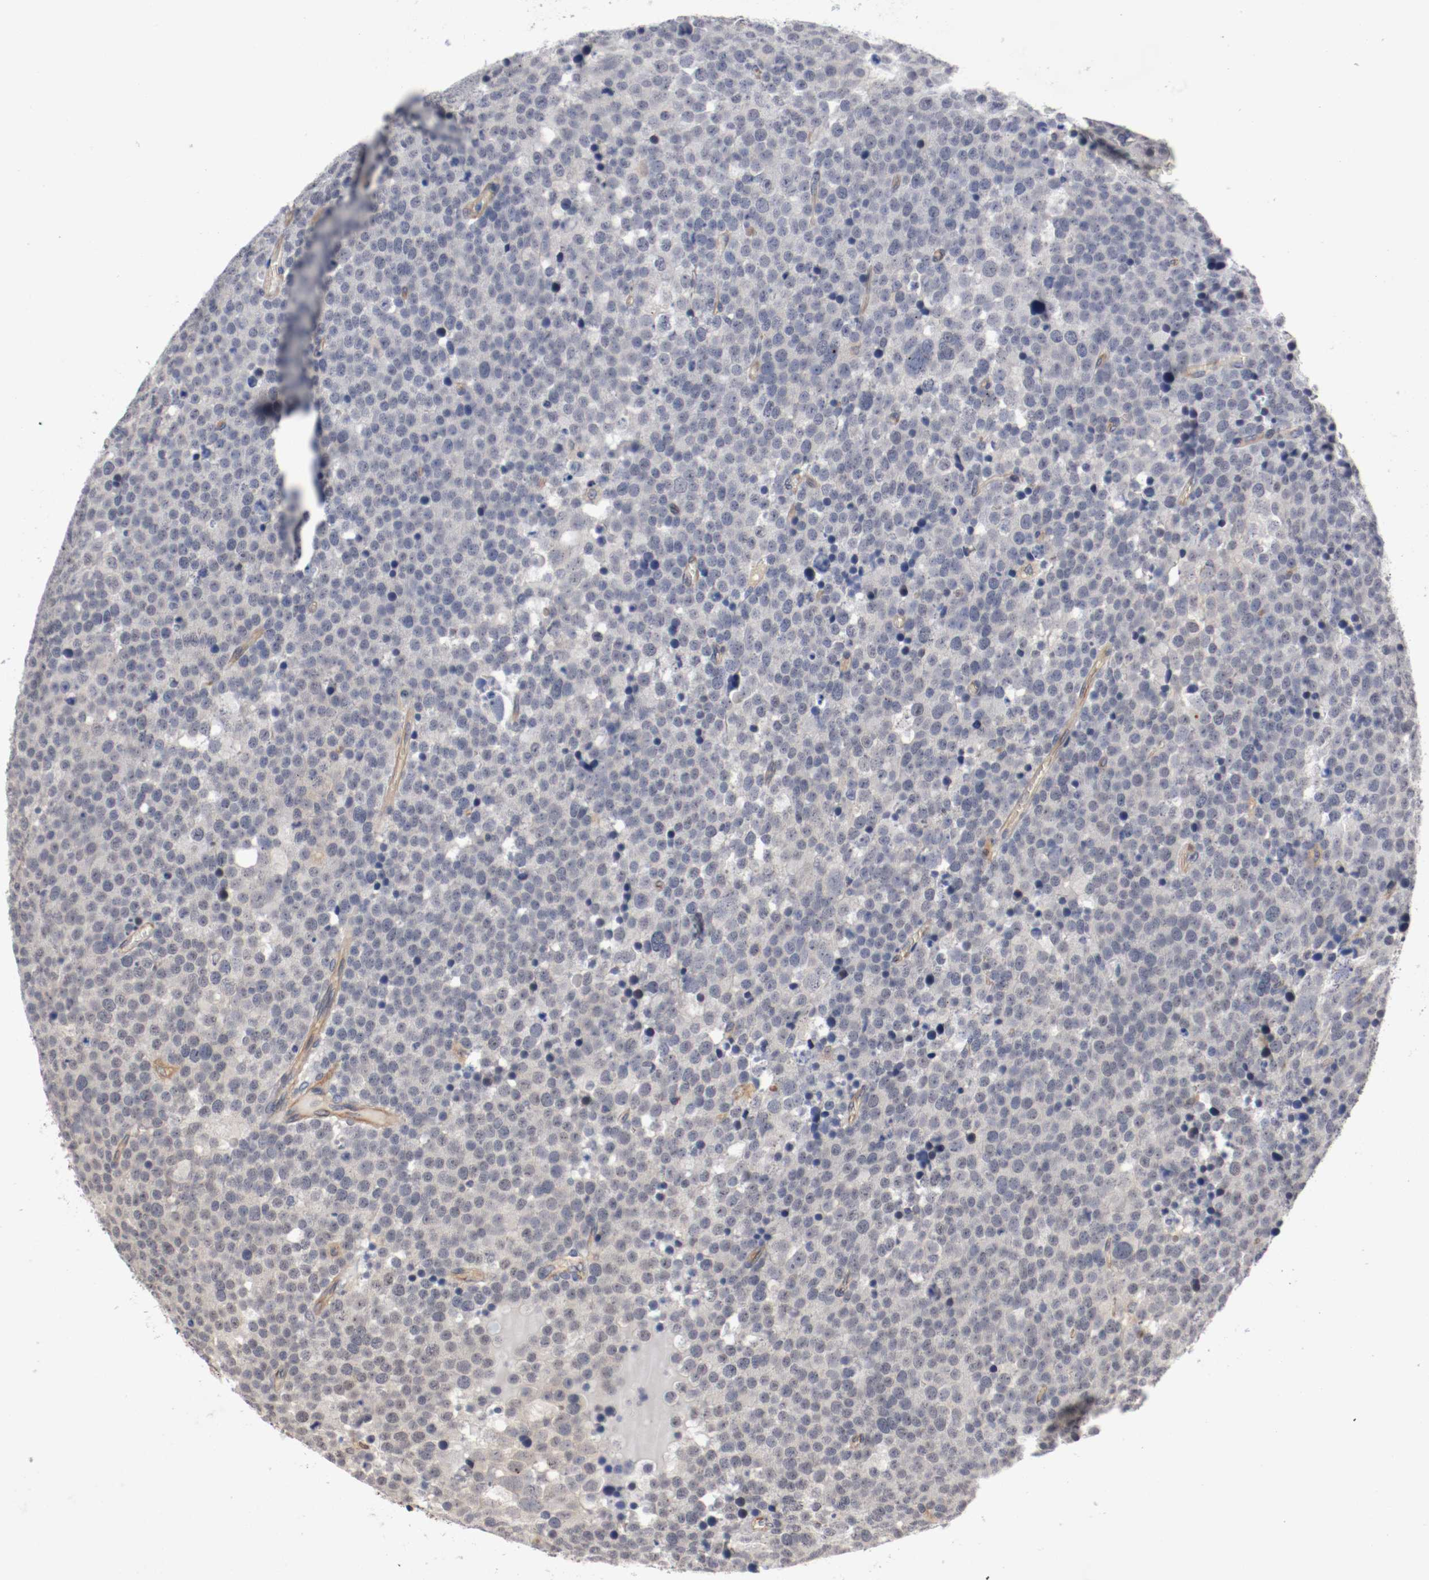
{"staining": {"intensity": "negative", "quantity": "none", "location": "none"}, "tissue": "testis cancer", "cell_type": "Tumor cells", "image_type": "cancer", "snomed": [{"axis": "morphology", "description": "Seminoma, NOS"}, {"axis": "topography", "description": "Testis"}], "caption": "High power microscopy histopathology image of an immunohistochemistry (IHC) micrograph of seminoma (testis), revealing no significant staining in tumor cells.", "gene": "RBM23", "patient": {"sex": "male", "age": 71}}